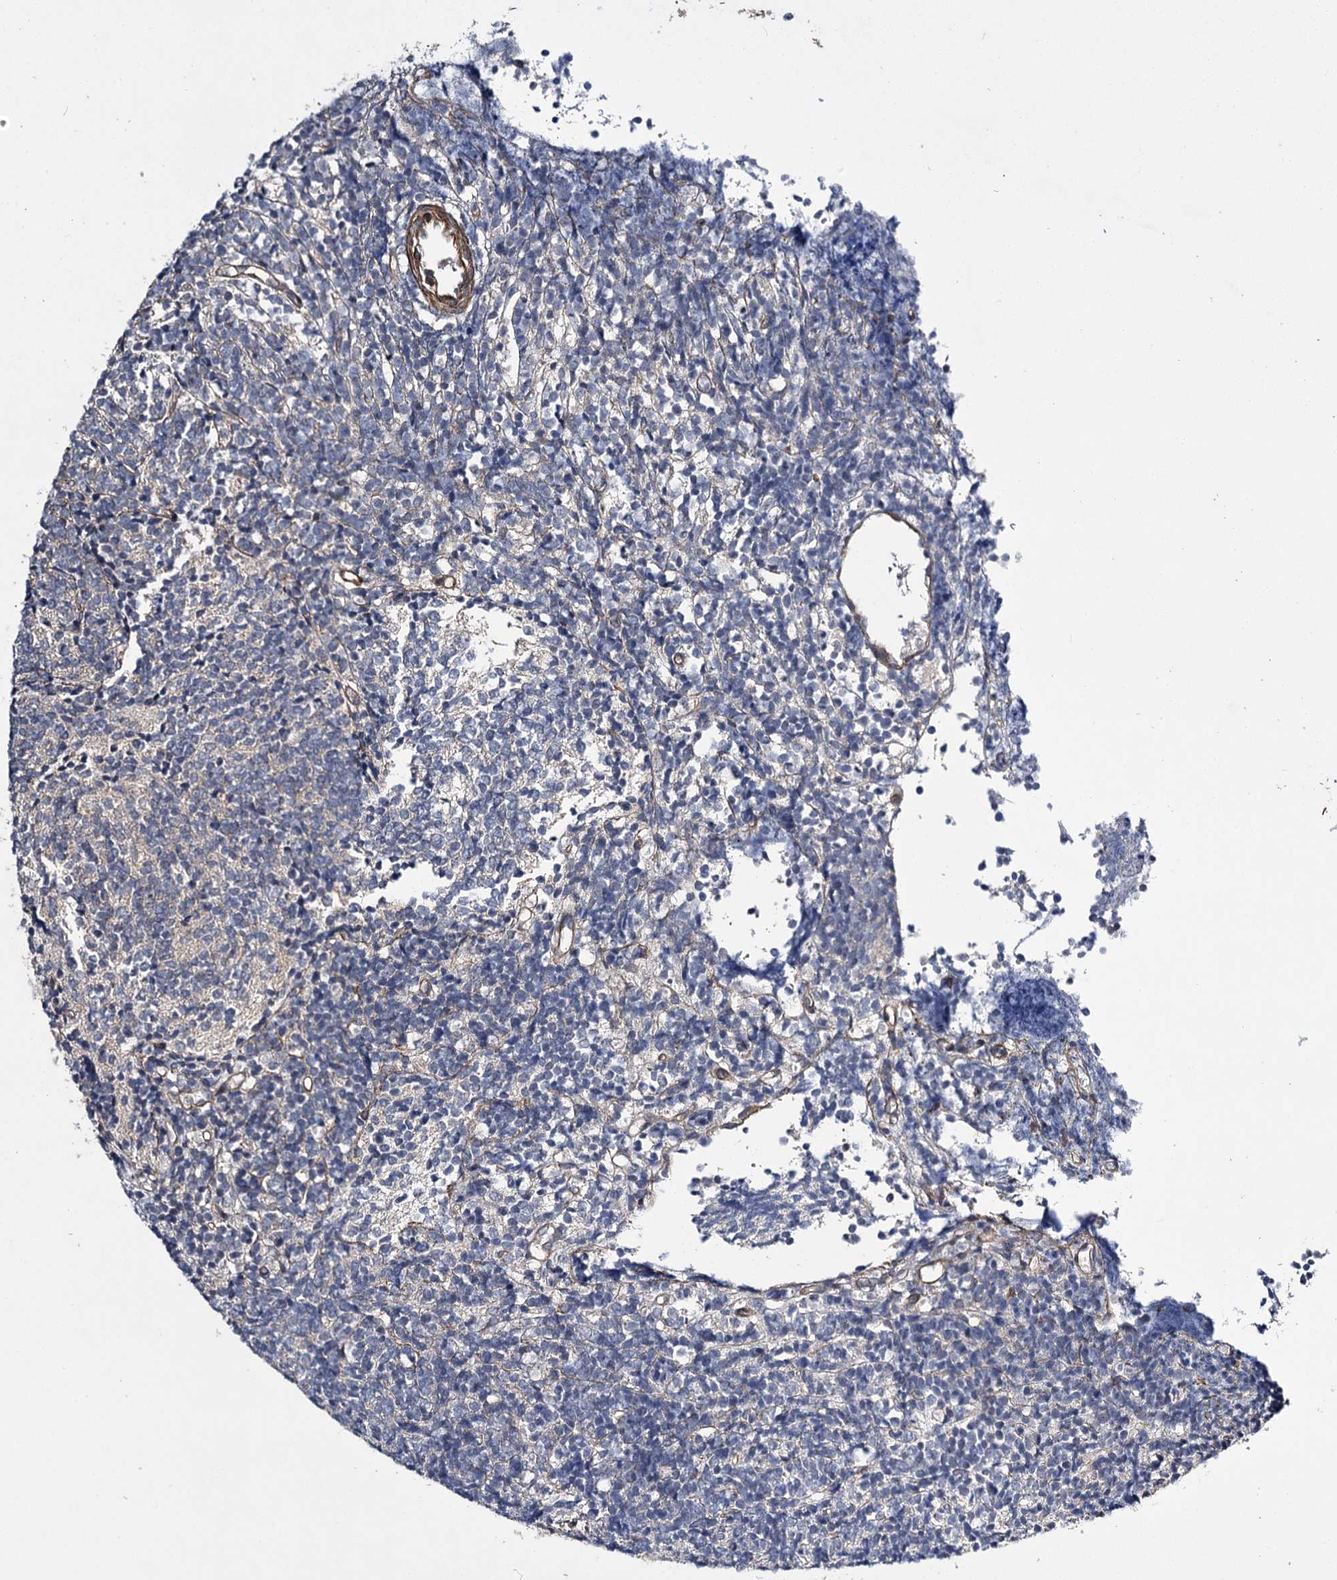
{"staining": {"intensity": "negative", "quantity": "none", "location": "none"}, "tissue": "glioma", "cell_type": "Tumor cells", "image_type": "cancer", "snomed": [{"axis": "morphology", "description": "Glioma, malignant, Low grade"}, {"axis": "topography", "description": "Brain"}], "caption": "Tumor cells are negative for protein expression in human glioma. Brightfield microscopy of immunohistochemistry stained with DAB (3,3'-diaminobenzidine) (brown) and hematoxylin (blue), captured at high magnification.", "gene": "MYO1C", "patient": {"sex": "female", "age": 1}}